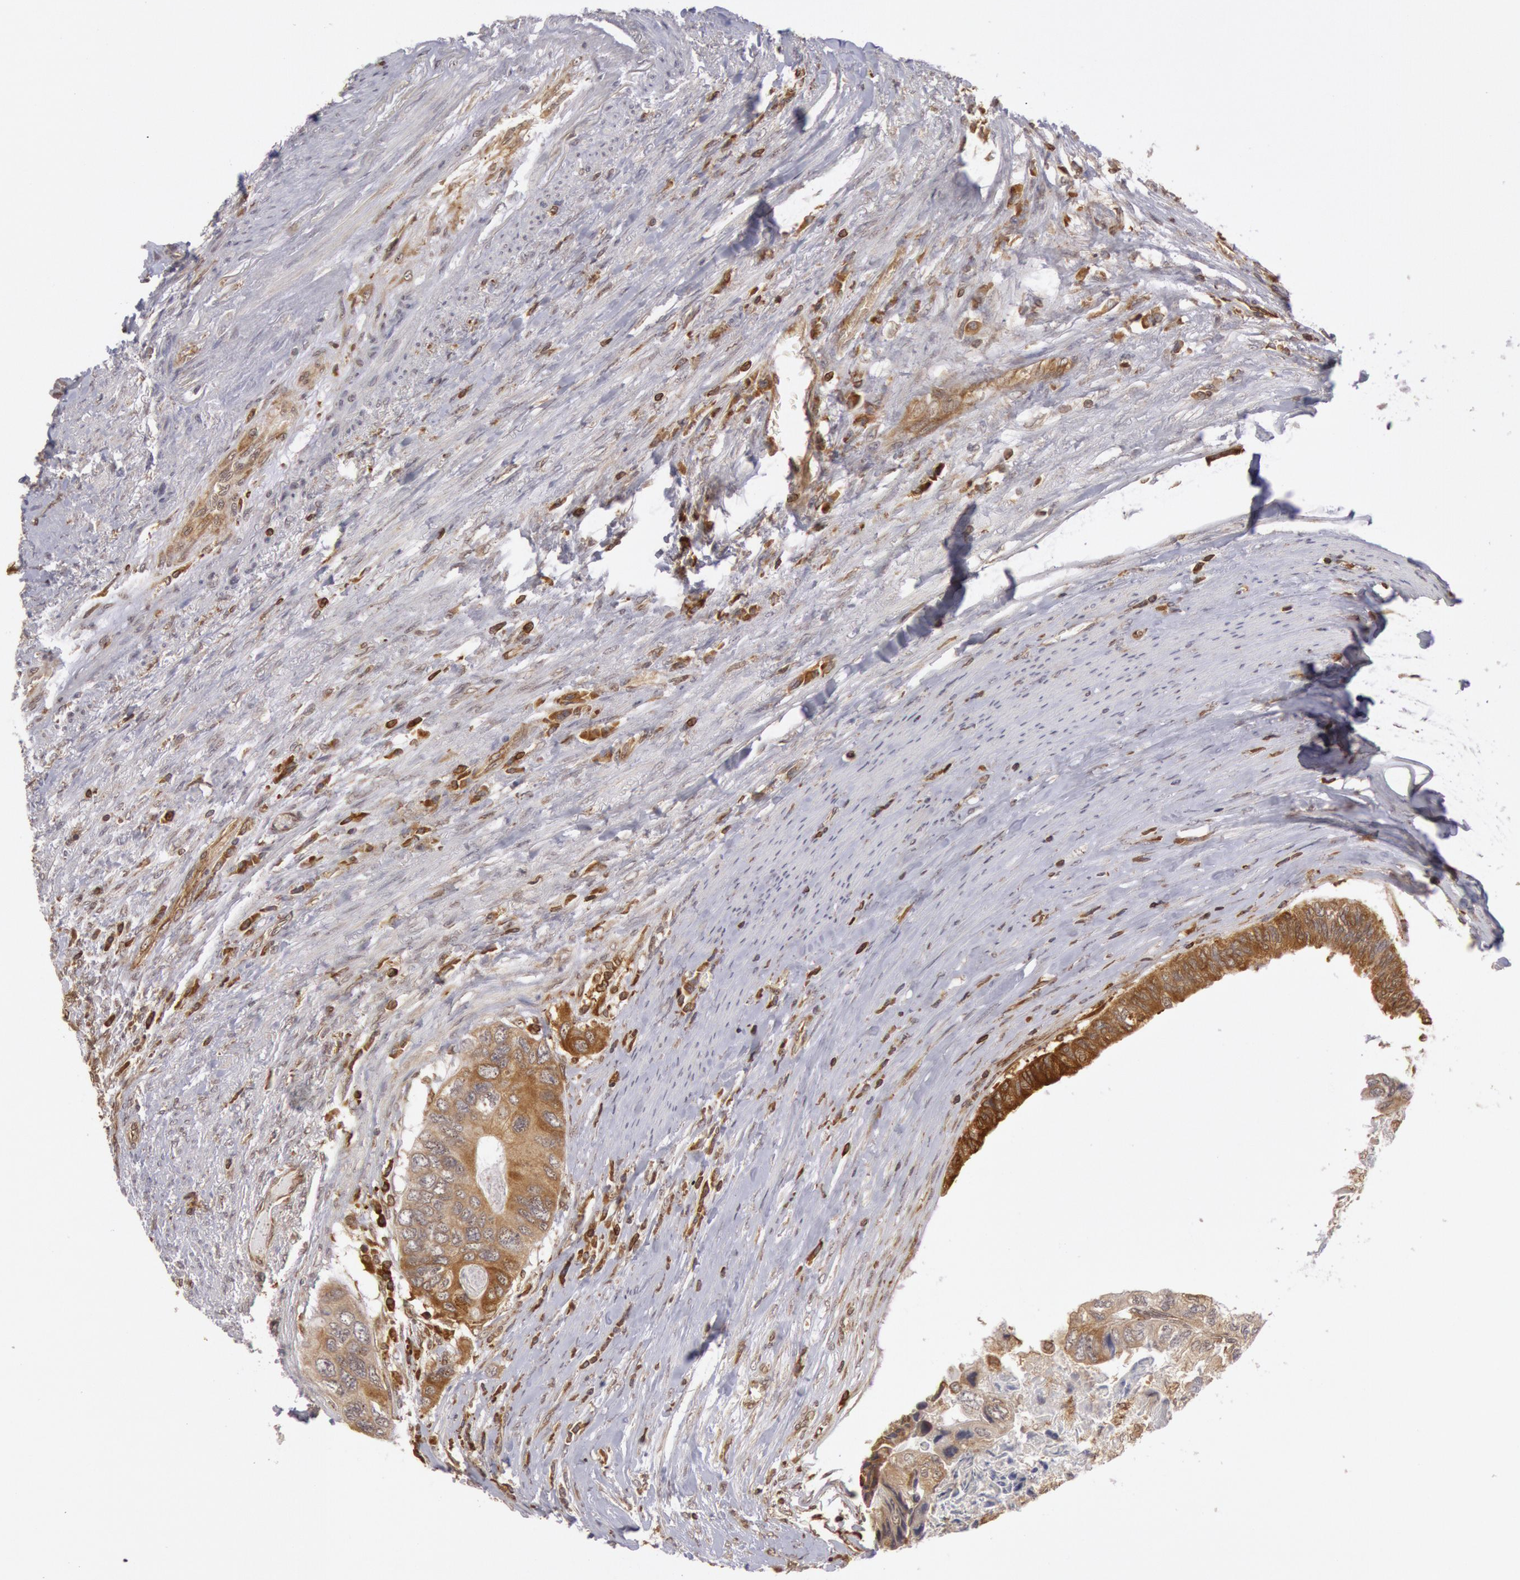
{"staining": {"intensity": "weak", "quantity": ">75%", "location": "cytoplasmic/membranous"}, "tissue": "colorectal cancer", "cell_type": "Tumor cells", "image_type": "cancer", "snomed": [{"axis": "morphology", "description": "Adenocarcinoma, NOS"}, {"axis": "topography", "description": "Rectum"}], "caption": "Adenocarcinoma (colorectal) stained for a protein reveals weak cytoplasmic/membranous positivity in tumor cells. (Brightfield microscopy of DAB IHC at high magnification).", "gene": "TAP2", "patient": {"sex": "female", "age": 82}}